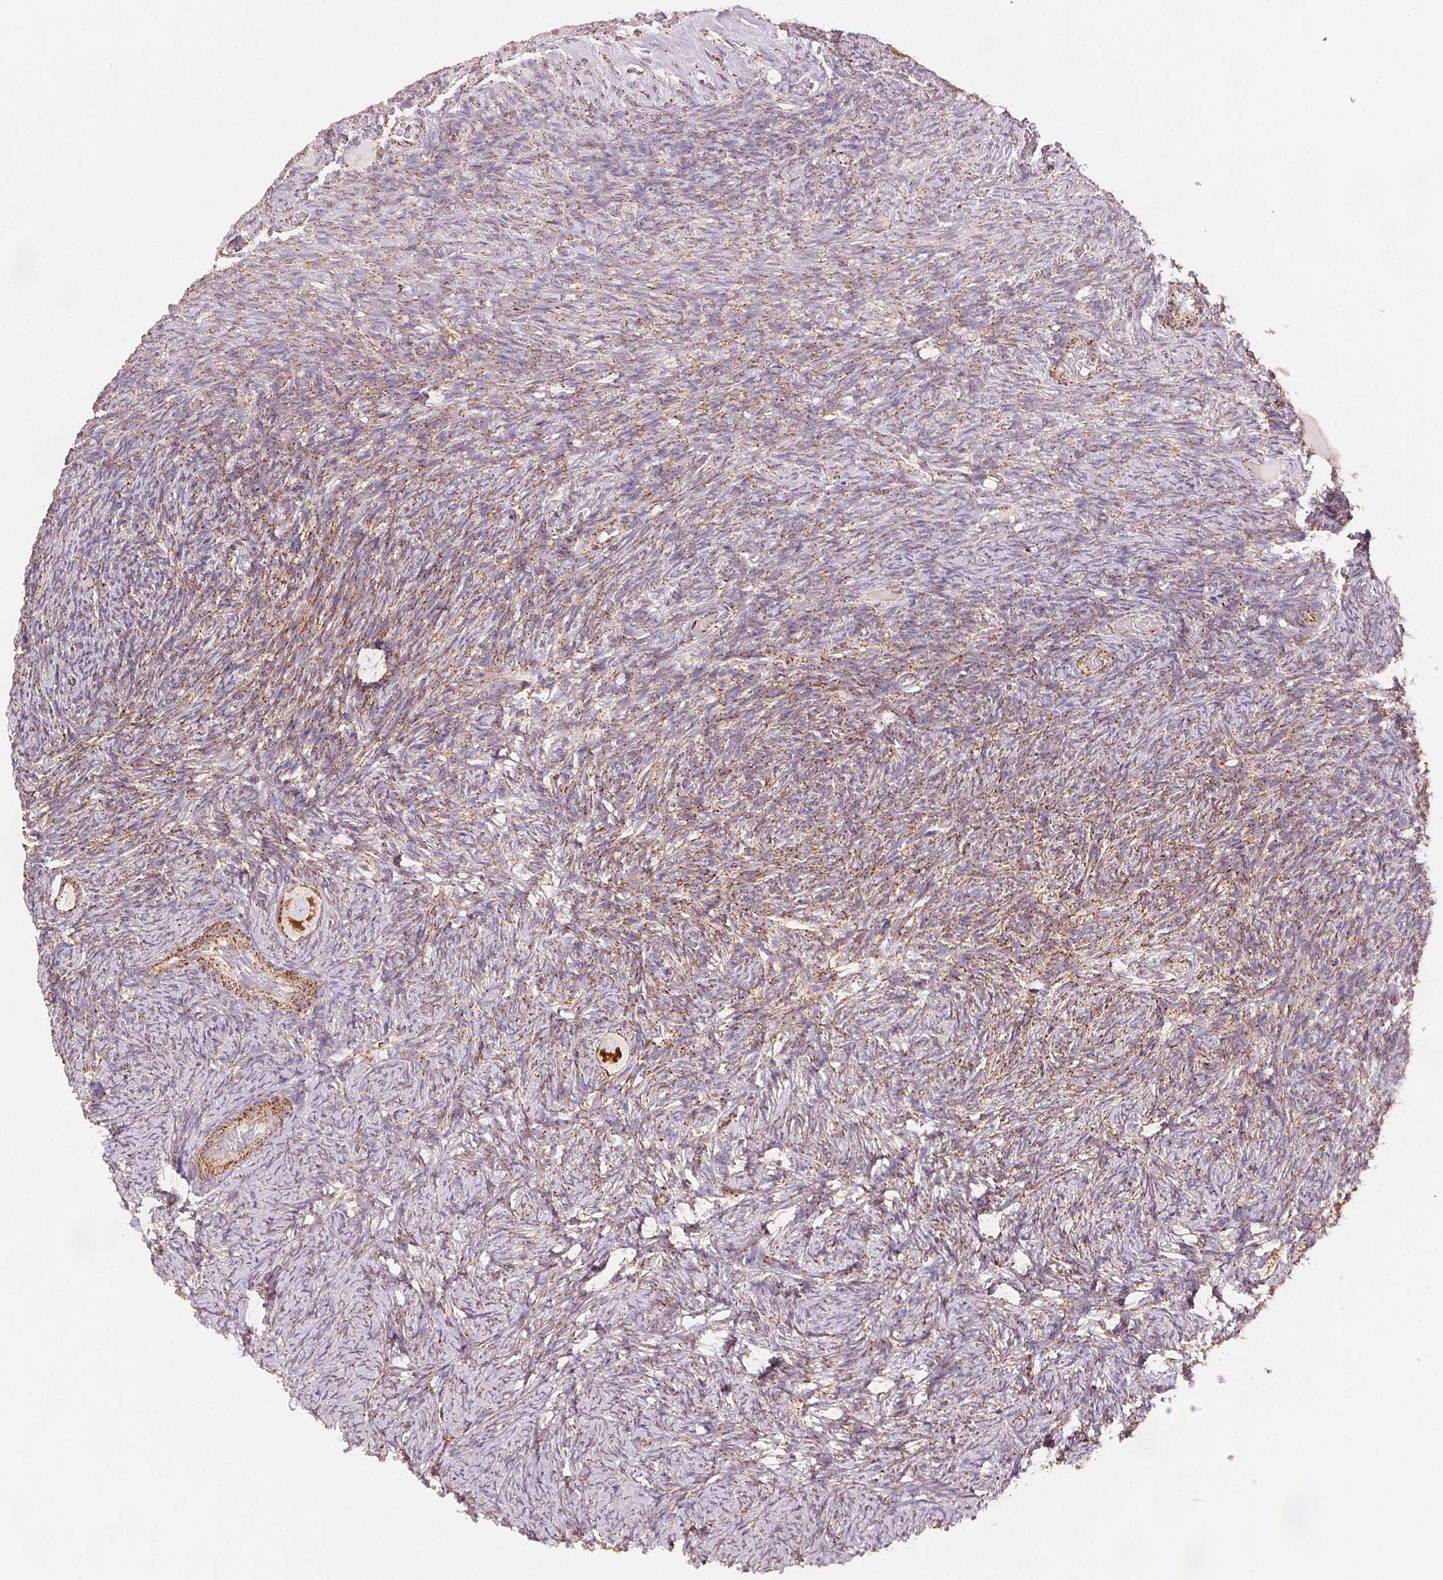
{"staining": {"intensity": "strong", "quantity": ">75%", "location": "cytoplasmic/membranous"}, "tissue": "ovary", "cell_type": "Follicle cells", "image_type": "normal", "snomed": [{"axis": "morphology", "description": "Normal tissue, NOS"}, {"axis": "topography", "description": "Ovary"}], "caption": "Follicle cells display high levels of strong cytoplasmic/membranous expression in about >75% of cells in normal ovary. The staining was performed using DAB (3,3'-diaminobenzidine) to visualize the protein expression in brown, while the nuclei were stained in blue with hematoxylin (Magnification: 20x).", "gene": "SDHB", "patient": {"sex": "female", "age": 34}}